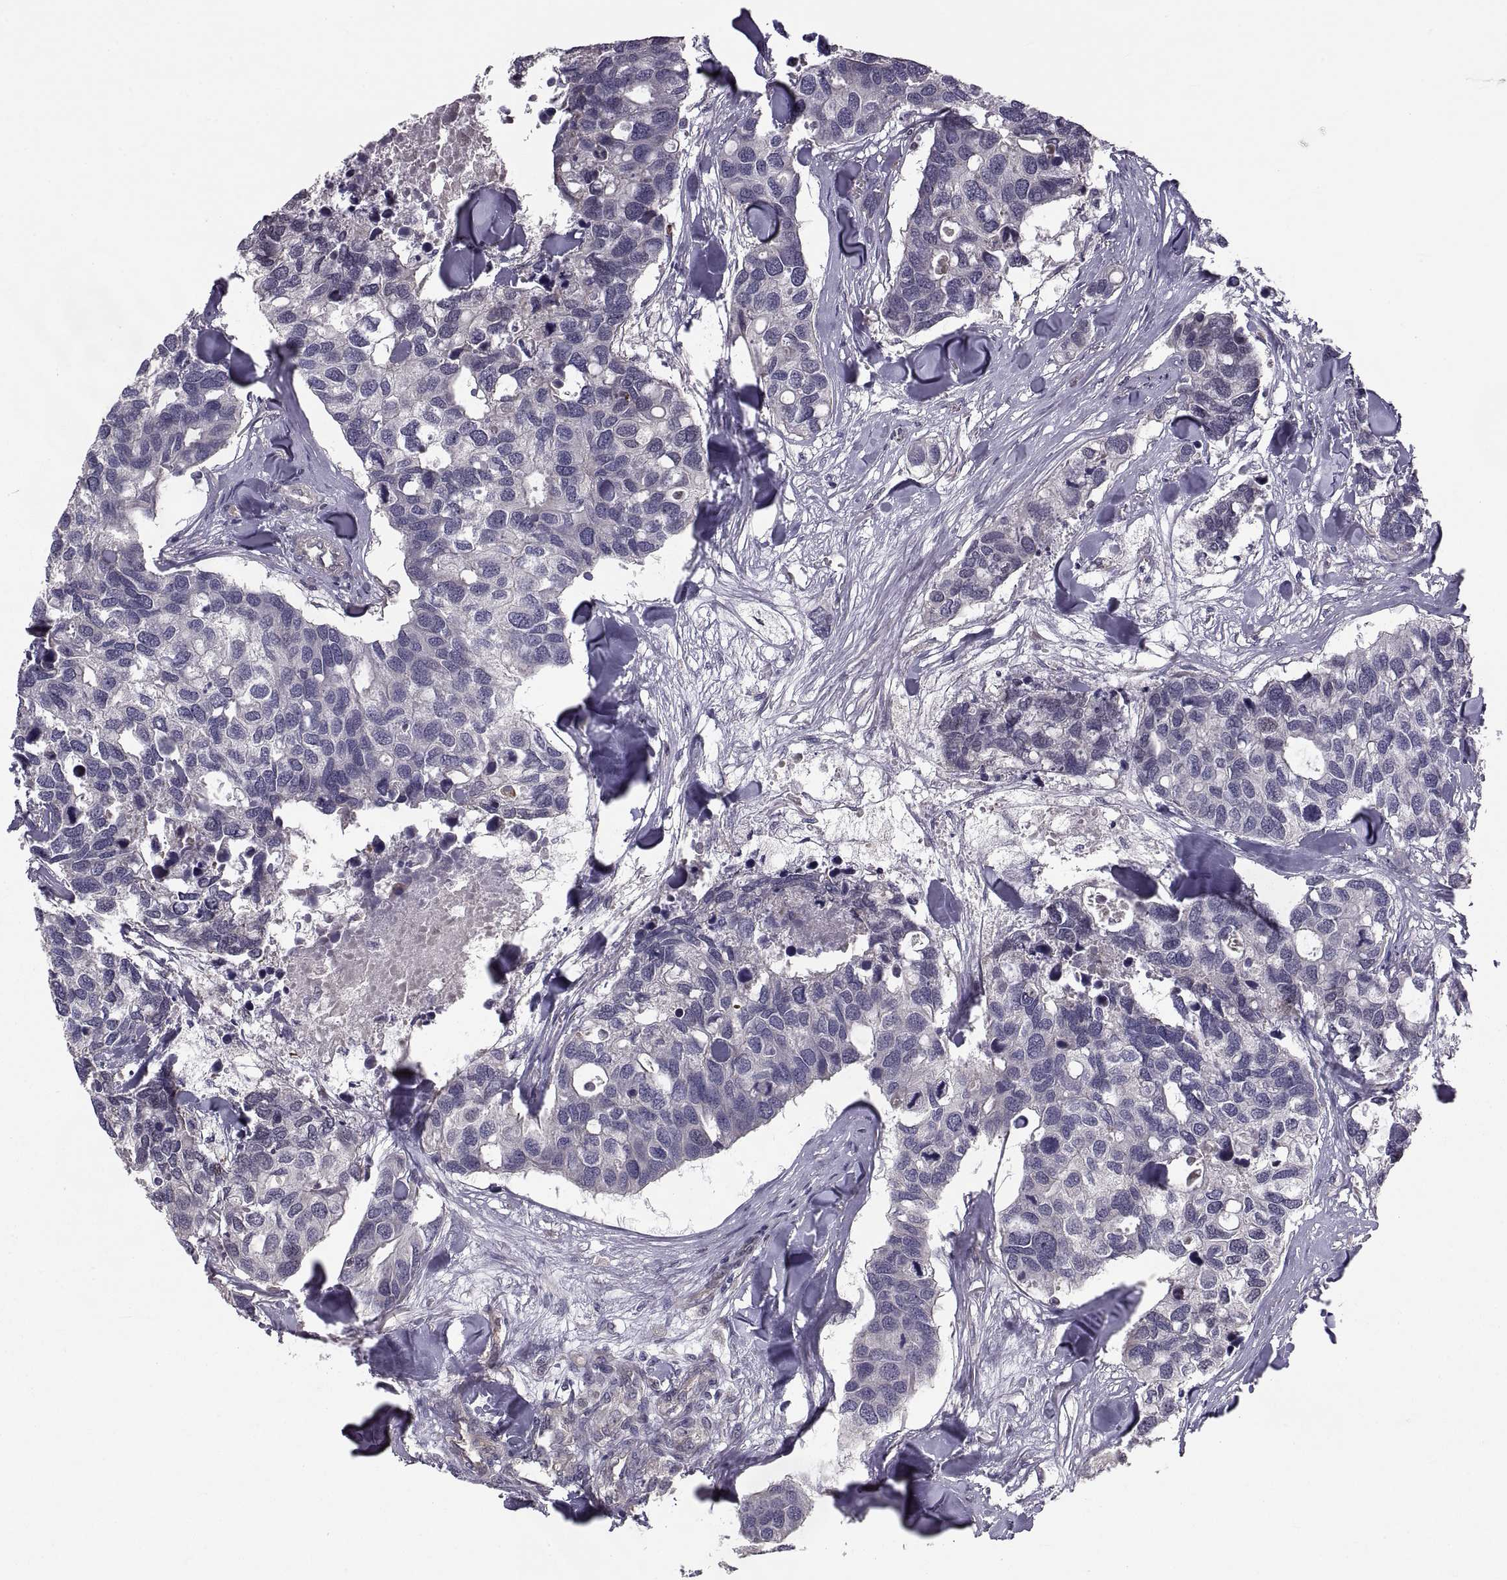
{"staining": {"intensity": "negative", "quantity": "none", "location": "none"}, "tissue": "breast cancer", "cell_type": "Tumor cells", "image_type": "cancer", "snomed": [{"axis": "morphology", "description": "Duct carcinoma"}, {"axis": "topography", "description": "Breast"}], "caption": "The photomicrograph exhibits no staining of tumor cells in breast cancer. (IHC, brightfield microscopy, high magnification).", "gene": "PMM2", "patient": {"sex": "female", "age": 83}}